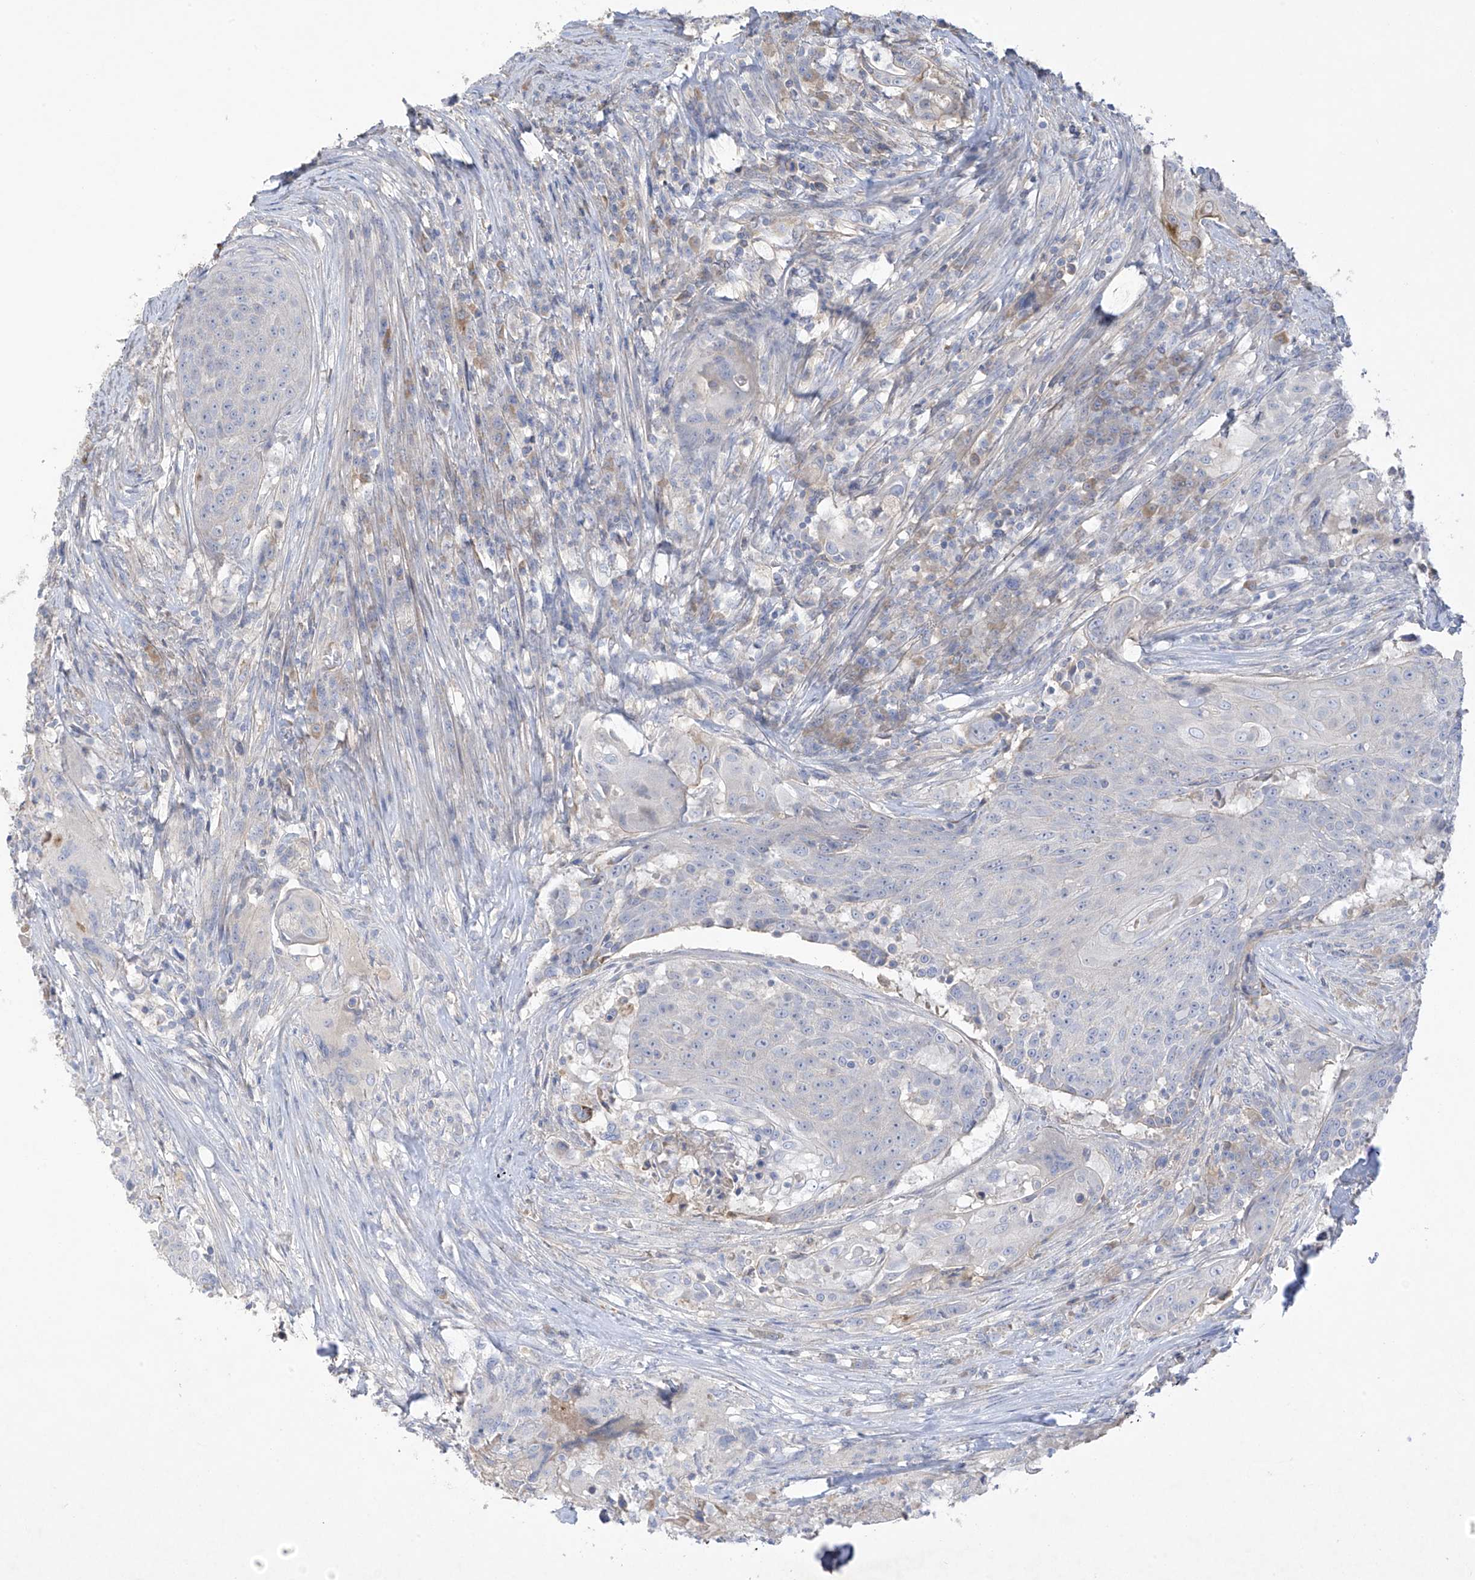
{"staining": {"intensity": "negative", "quantity": "none", "location": "none"}, "tissue": "urothelial cancer", "cell_type": "Tumor cells", "image_type": "cancer", "snomed": [{"axis": "morphology", "description": "Urothelial carcinoma, High grade"}, {"axis": "topography", "description": "Urinary bladder"}], "caption": "The histopathology image shows no staining of tumor cells in urothelial cancer.", "gene": "PRSS12", "patient": {"sex": "female", "age": 63}}